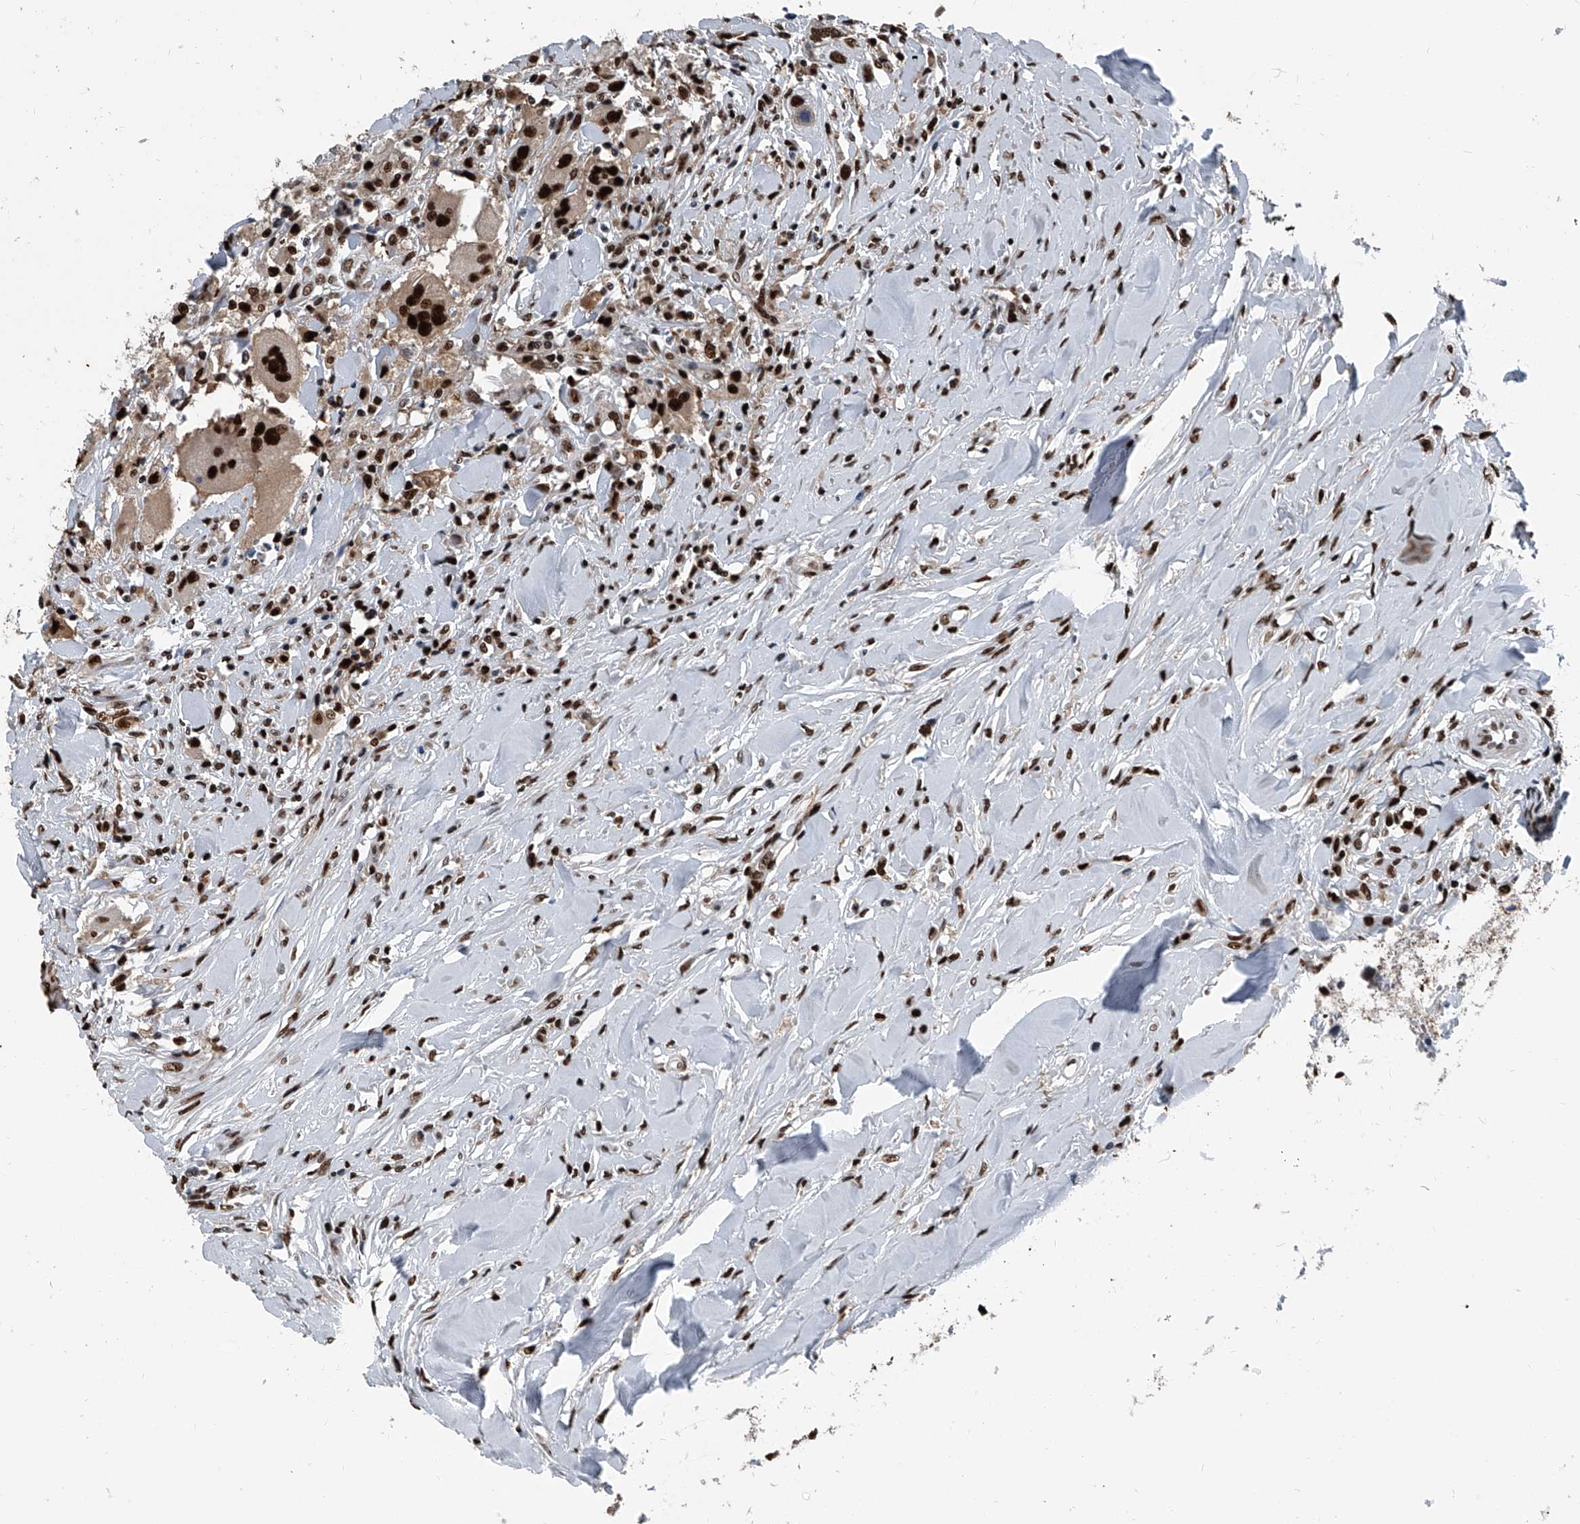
{"staining": {"intensity": "strong", "quantity": ">75%", "location": "nuclear"}, "tissue": "head and neck cancer", "cell_type": "Tumor cells", "image_type": "cancer", "snomed": [{"axis": "morphology", "description": "Normal tissue, NOS"}, {"axis": "morphology", "description": "Squamous cell carcinoma, NOS"}, {"axis": "topography", "description": "Skeletal muscle"}, {"axis": "topography", "description": "Head-Neck"}], "caption": "Squamous cell carcinoma (head and neck) stained with DAB immunohistochemistry exhibits high levels of strong nuclear expression in approximately >75% of tumor cells.", "gene": "FKBP5", "patient": {"sex": "male", "age": 51}}